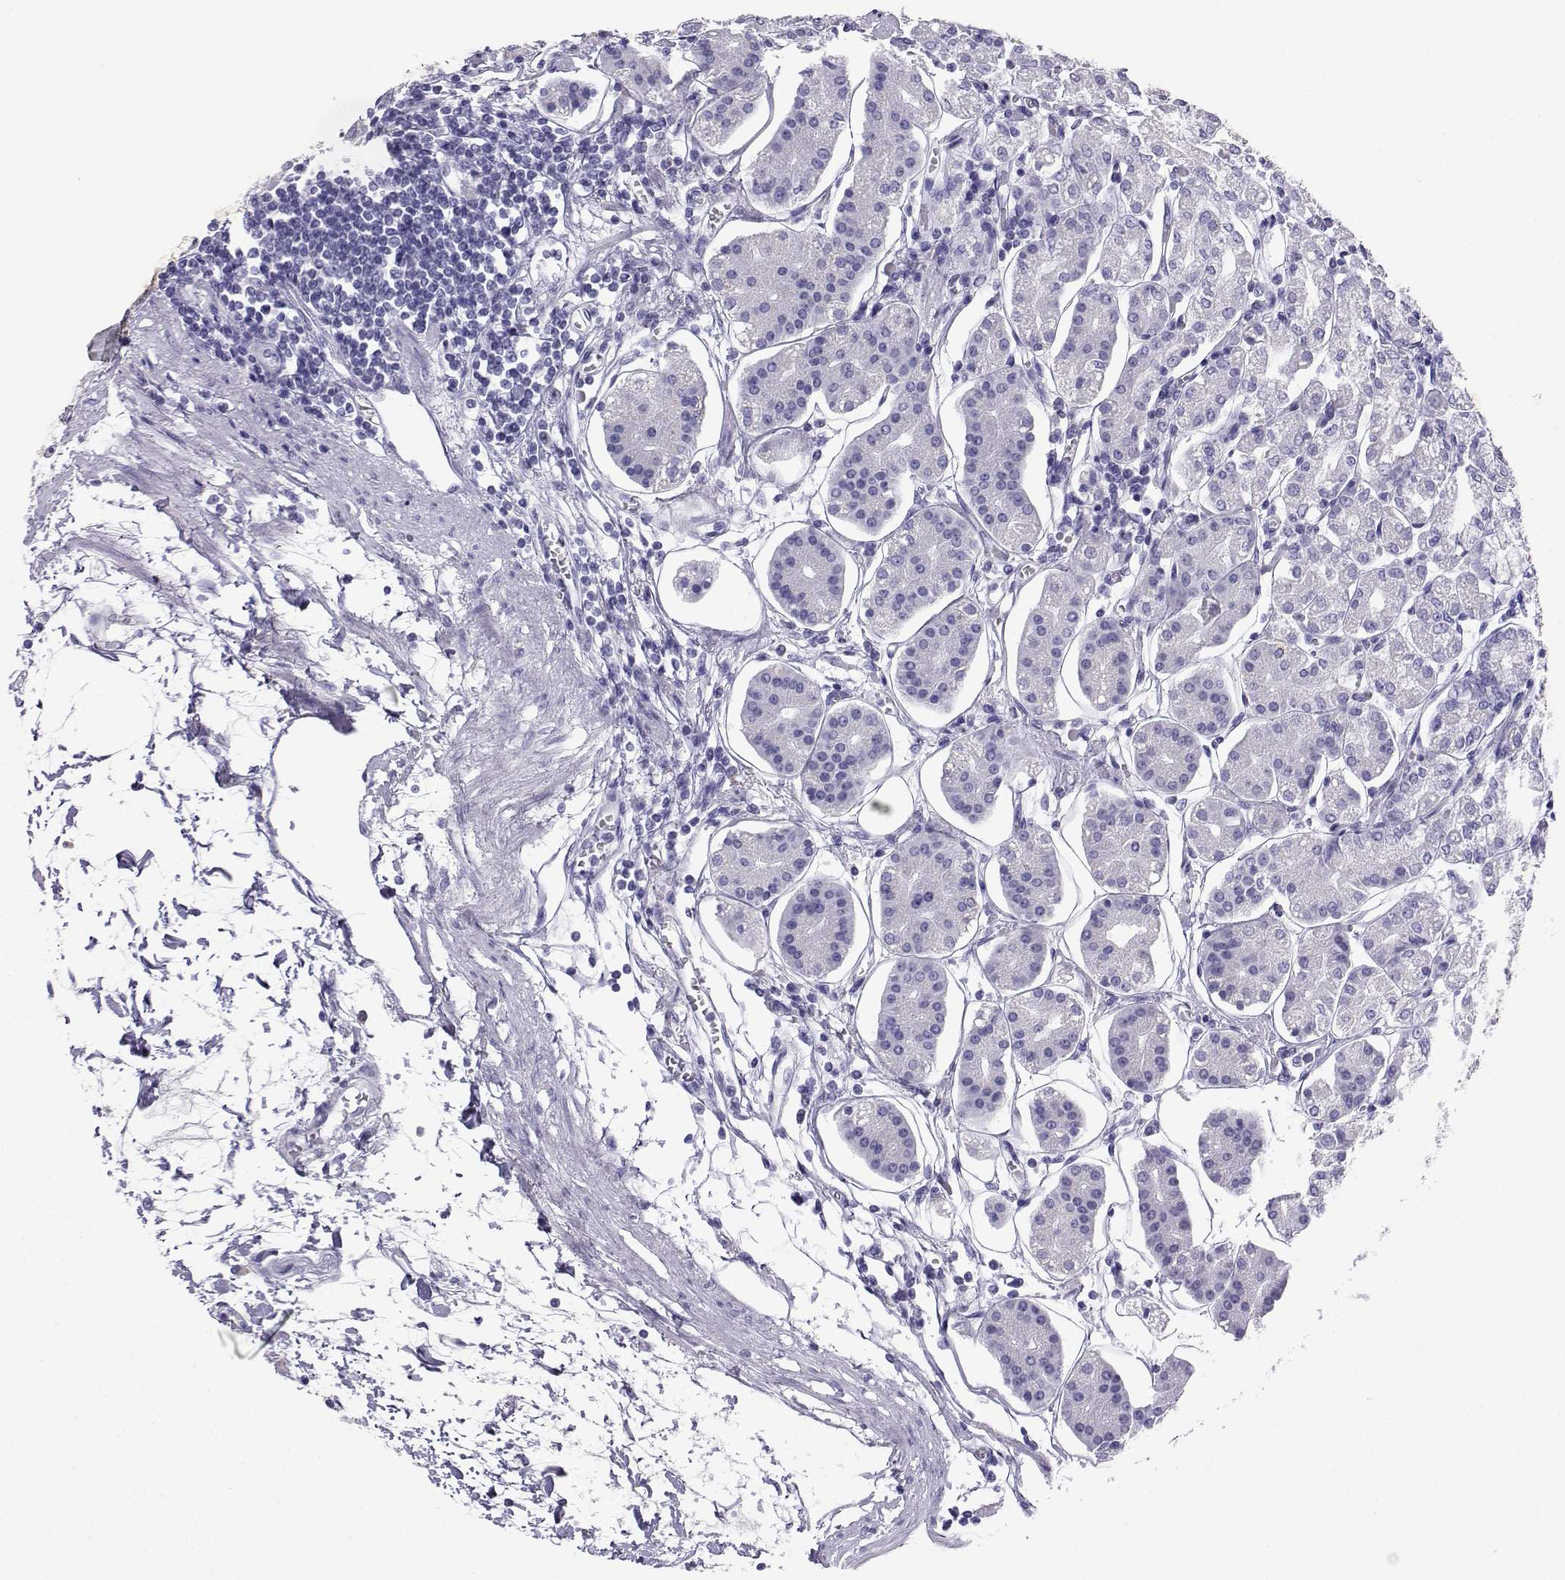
{"staining": {"intensity": "negative", "quantity": "none", "location": "none"}, "tissue": "stomach", "cell_type": "Glandular cells", "image_type": "normal", "snomed": [{"axis": "morphology", "description": "Normal tissue, NOS"}, {"axis": "topography", "description": "Skeletal muscle"}, {"axis": "topography", "description": "Stomach"}], "caption": "DAB (3,3'-diaminobenzidine) immunohistochemical staining of benign stomach demonstrates no significant expression in glandular cells. Nuclei are stained in blue.", "gene": "SLC18A2", "patient": {"sex": "female", "age": 57}}